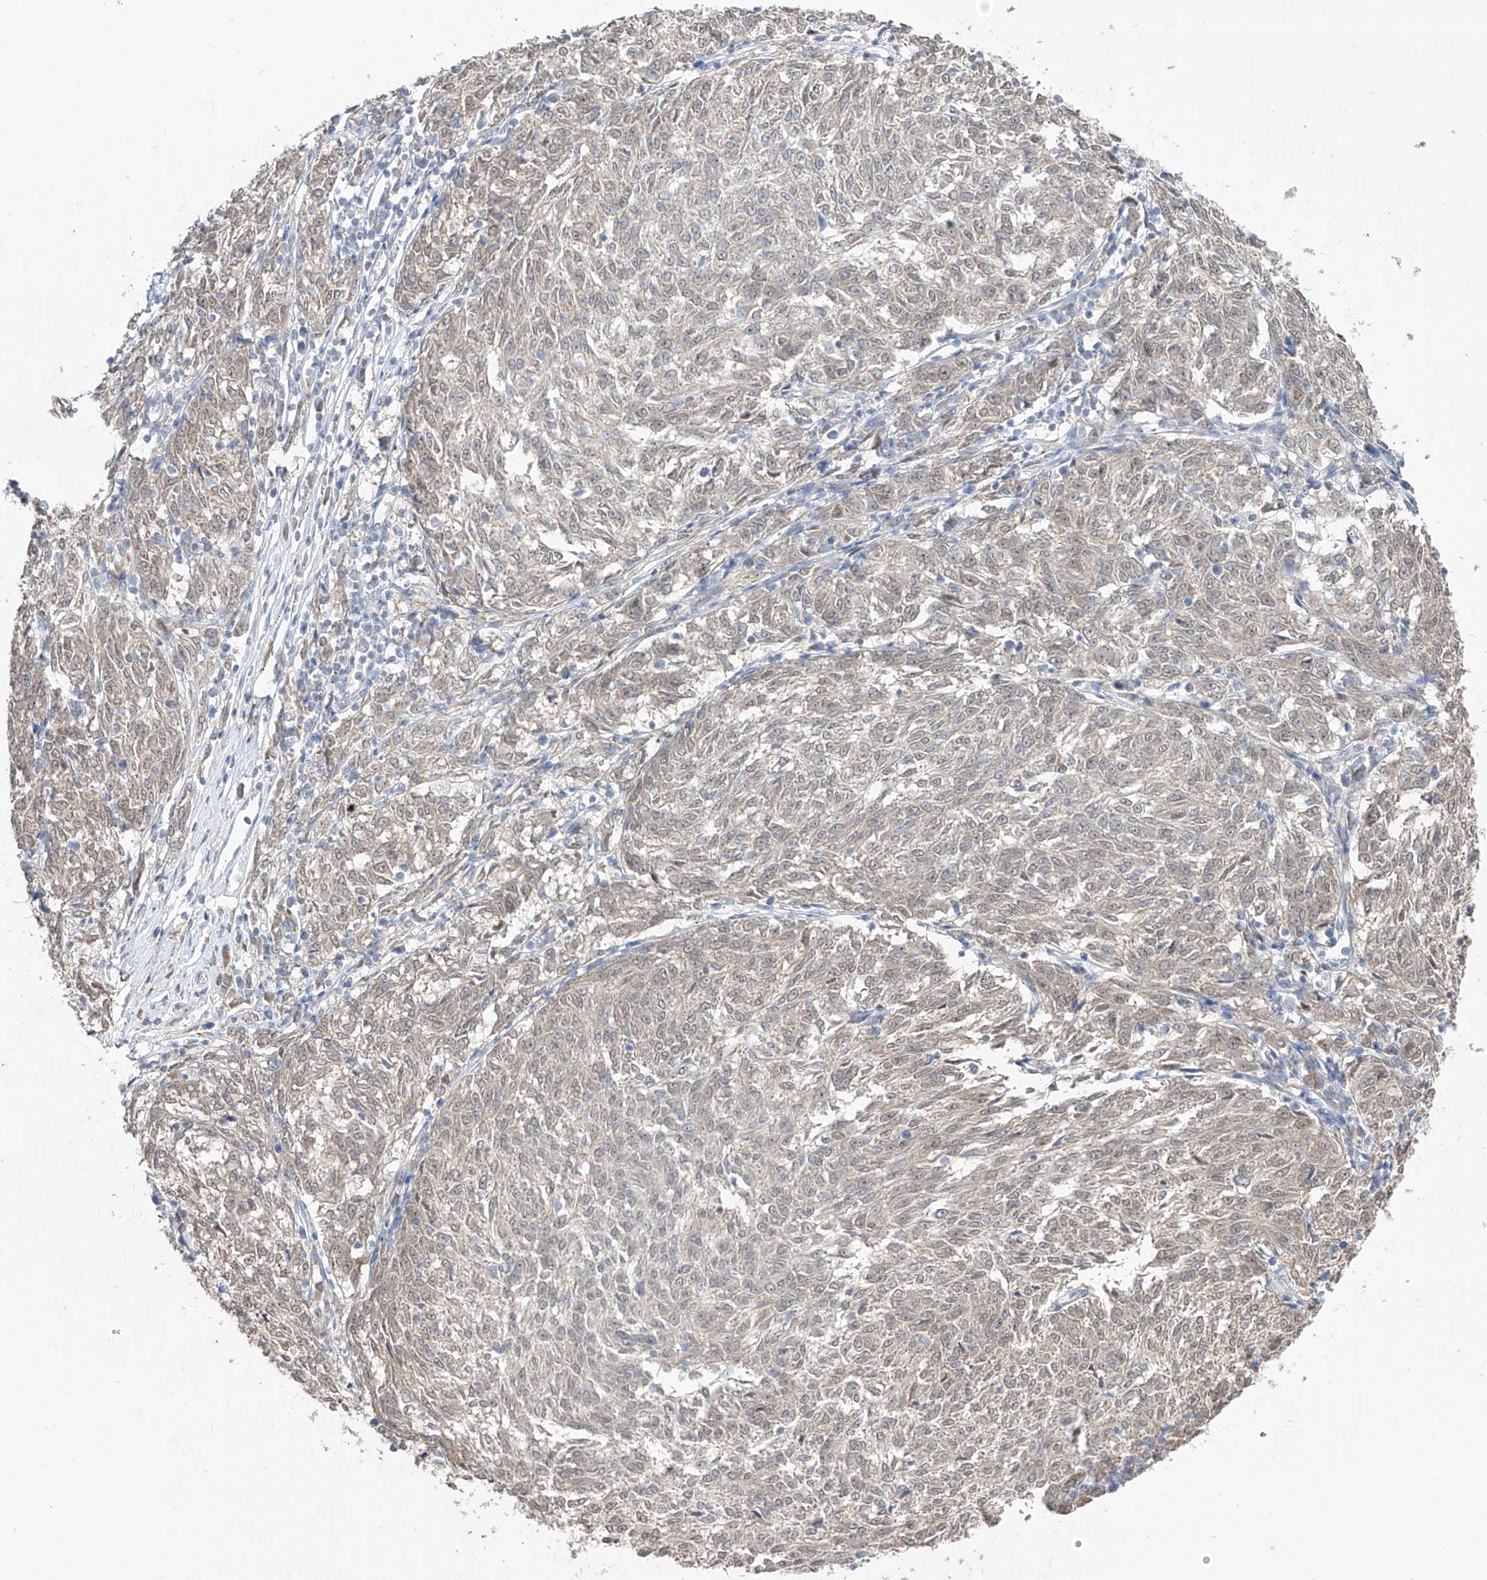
{"staining": {"intensity": "negative", "quantity": "none", "location": "none"}, "tissue": "melanoma", "cell_type": "Tumor cells", "image_type": "cancer", "snomed": [{"axis": "morphology", "description": "Malignant melanoma, NOS"}, {"axis": "topography", "description": "Skin"}], "caption": "This is an IHC micrograph of malignant melanoma. There is no positivity in tumor cells.", "gene": "BROX", "patient": {"sex": "female", "age": 72}}